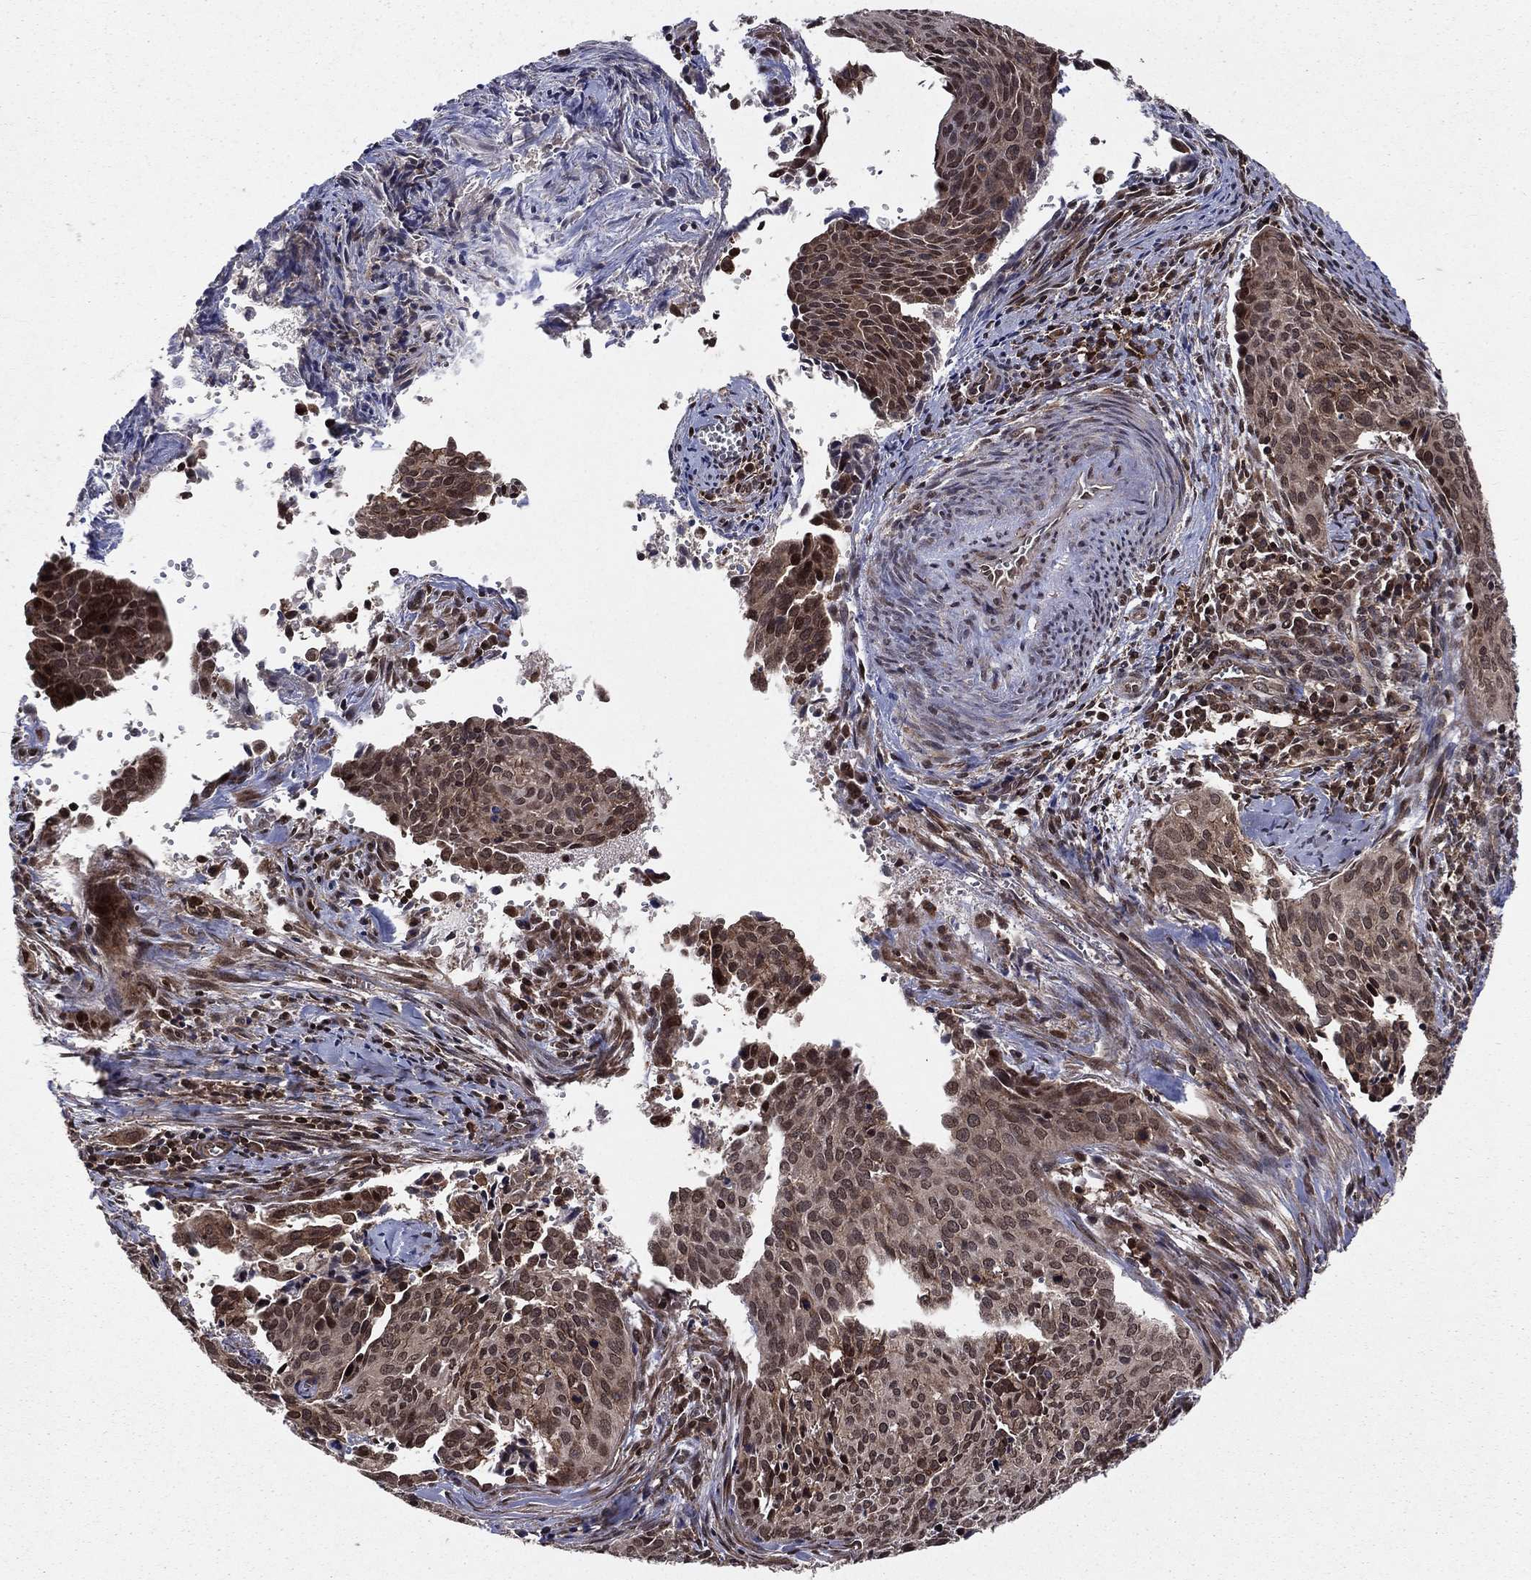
{"staining": {"intensity": "moderate", "quantity": "<25%", "location": "cytoplasmic/membranous,nuclear"}, "tissue": "cervical cancer", "cell_type": "Tumor cells", "image_type": "cancer", "snomed": [{"axis": "morphology", "description": "Squamous cell carcinoma, NOS"}, {"axis": "topography", "description": "Cervix"}], "caption": "IHC of cervical cancer demonstrates low levels of moderate cytoplasmic/membranous and nuclear expression in about <25% of tumor cells. Nuclei are stained in blue.", "gene": "SSX2IP", "patient": {"sex": "female", "age": 29}}